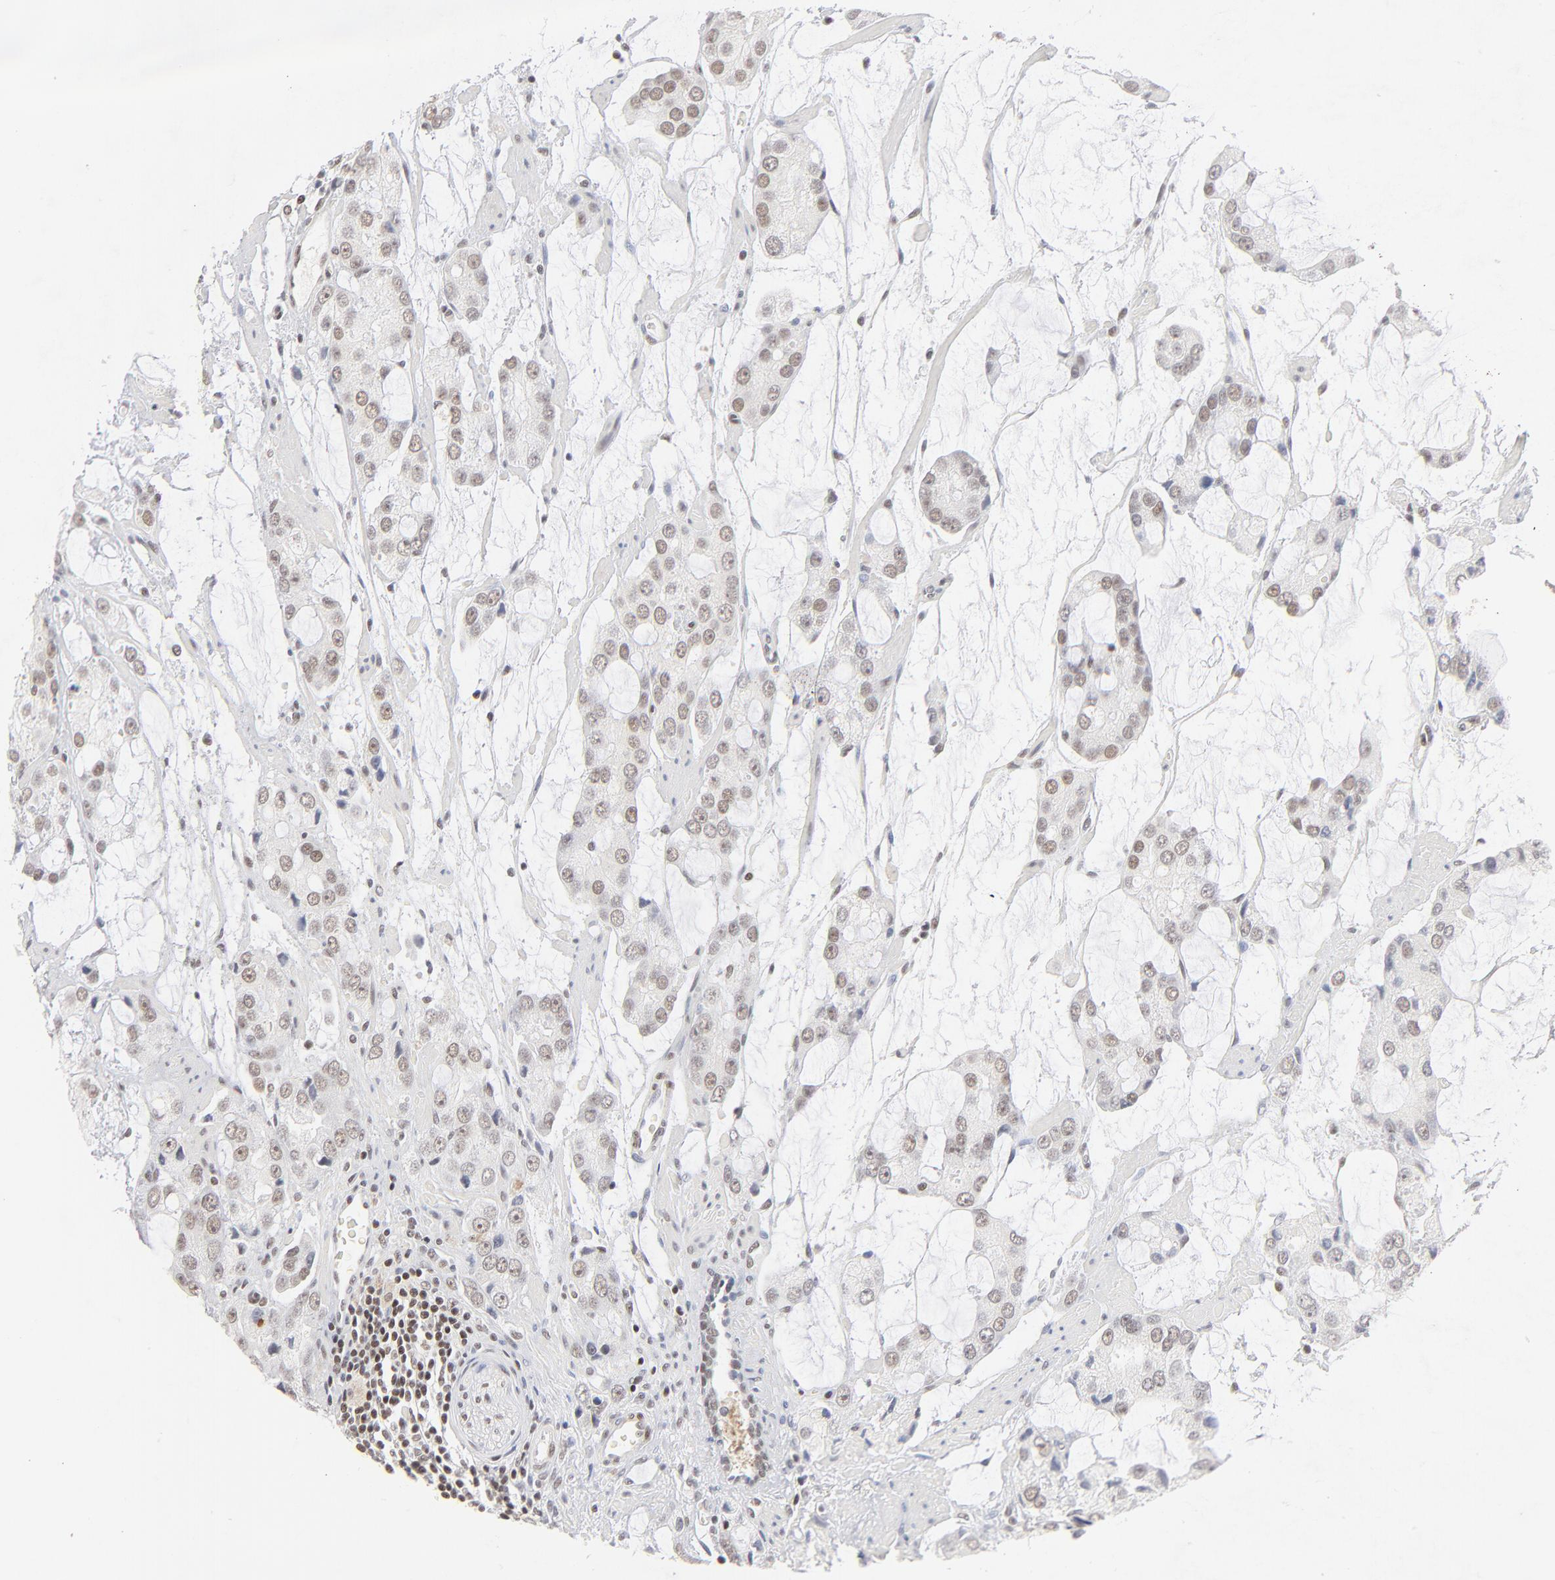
{"staining": {"intensity": "weak", "quantity": "25%-75%", "location": "nuclear"}, "tissue": "prostate cancer", "cell_type": "Tumor cells", "image_type": "cancer", "snomed": [{"axis": "morphology", "description": "Adenocarcinoma, High grade"}, {"axis": "topography", "description": "Prostate"}], "caption": "Weak nuclear positivity for a protein is present in approximately 25%-75% of tumor cells of adenocarcinoma (high-grade) (prostate) using IHC.", "gene": "ZNF143", "patient": {"sex": "male", "age": 67}}